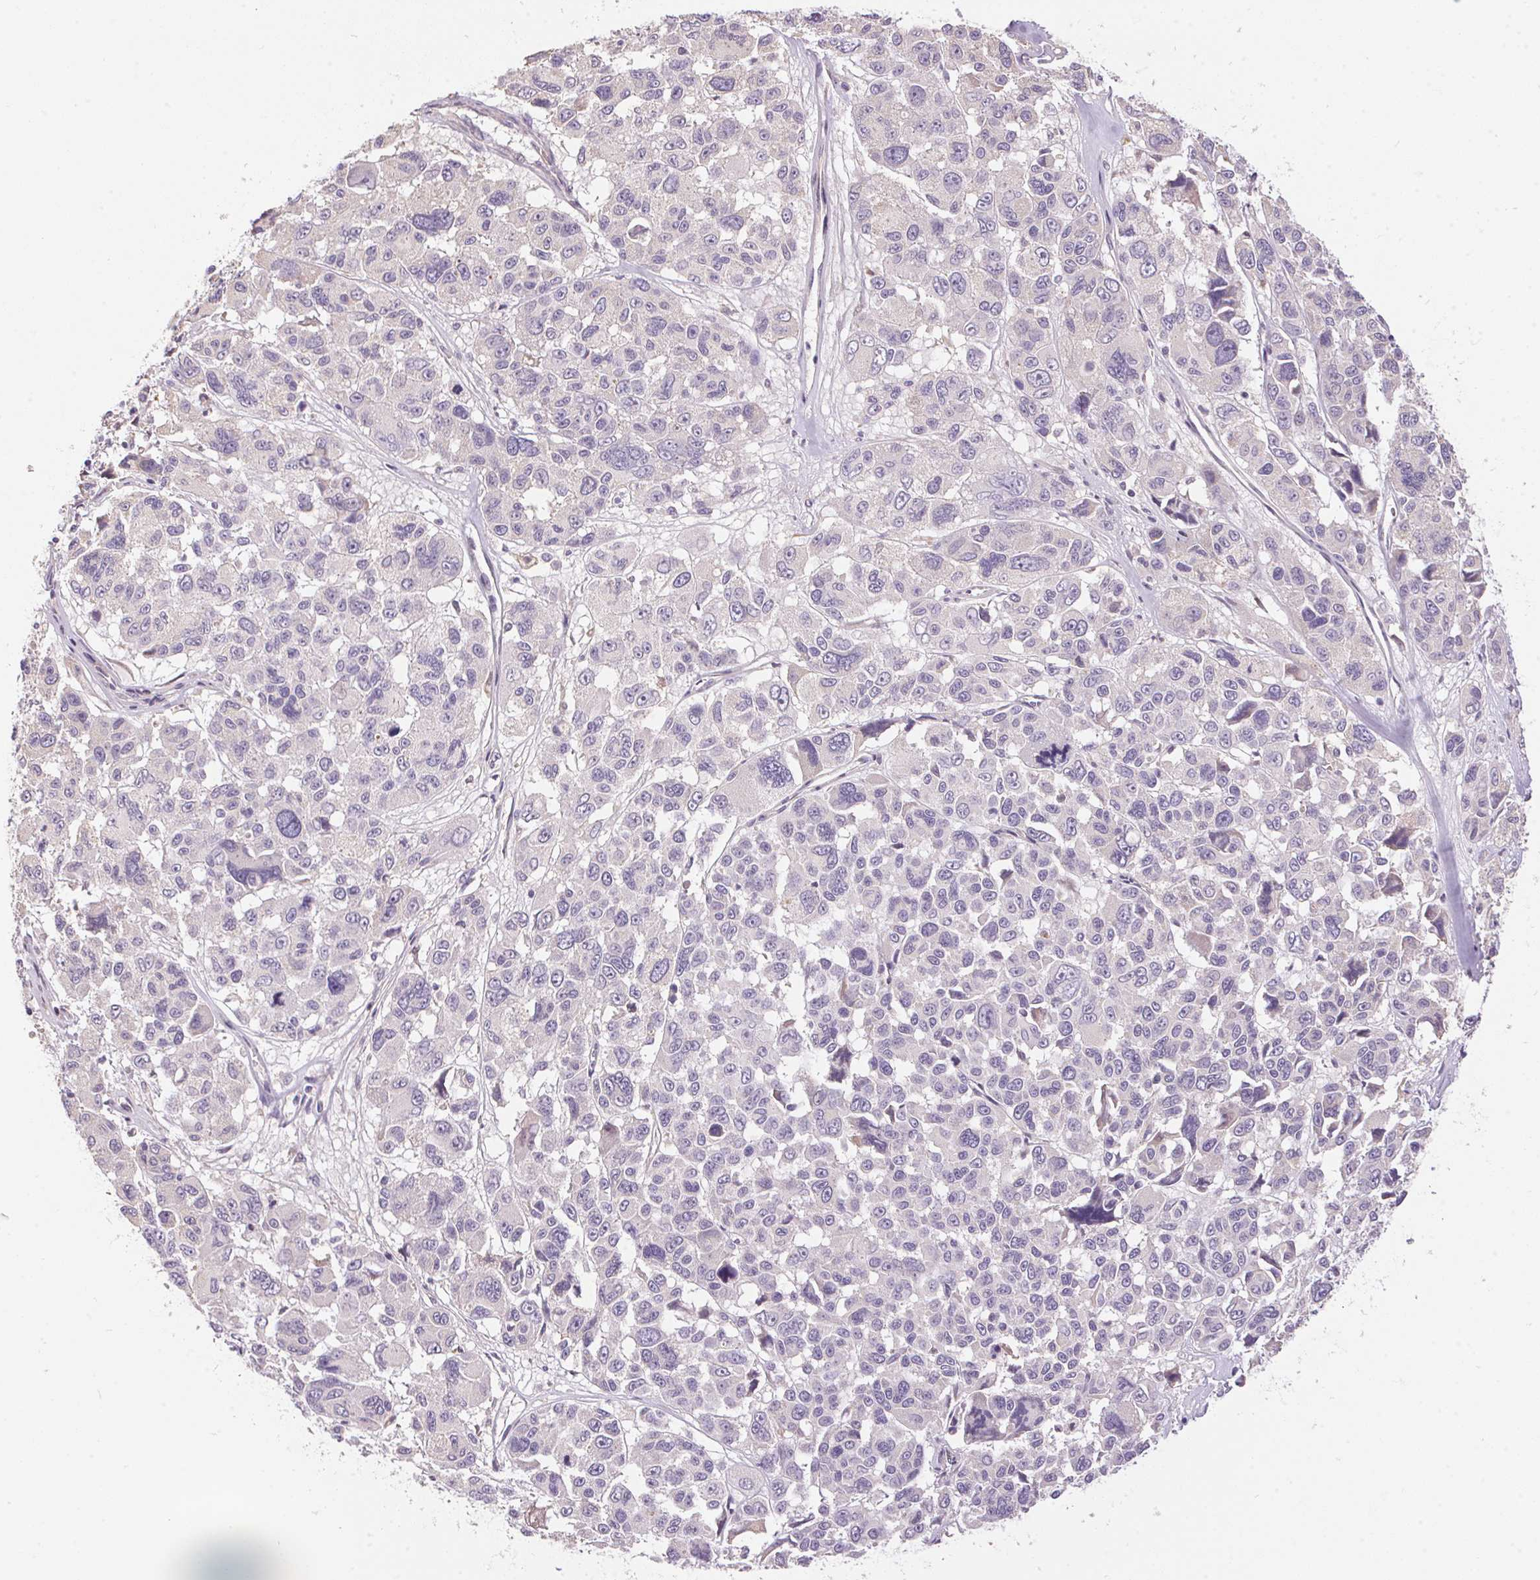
{"staining": {"intensity": "negative", "quantity": "none", "location": "none"}, "tissue": "melanoma", "cell_type": "Tumor cells", "image_type": "cancer", "snomed": [{"axis": "morphology", "description": "Malignant melanoma, NOS"}, {"axis": "topography", "description": "Skin"}], "caption": "DAB (3,3'-diaminobenzidine) immunohistochemical staining of malignant melanoma reveals no significant staining in tumor cells.", "gene": "UNC13B", "patient": {"sex": "female", "age": 66}}